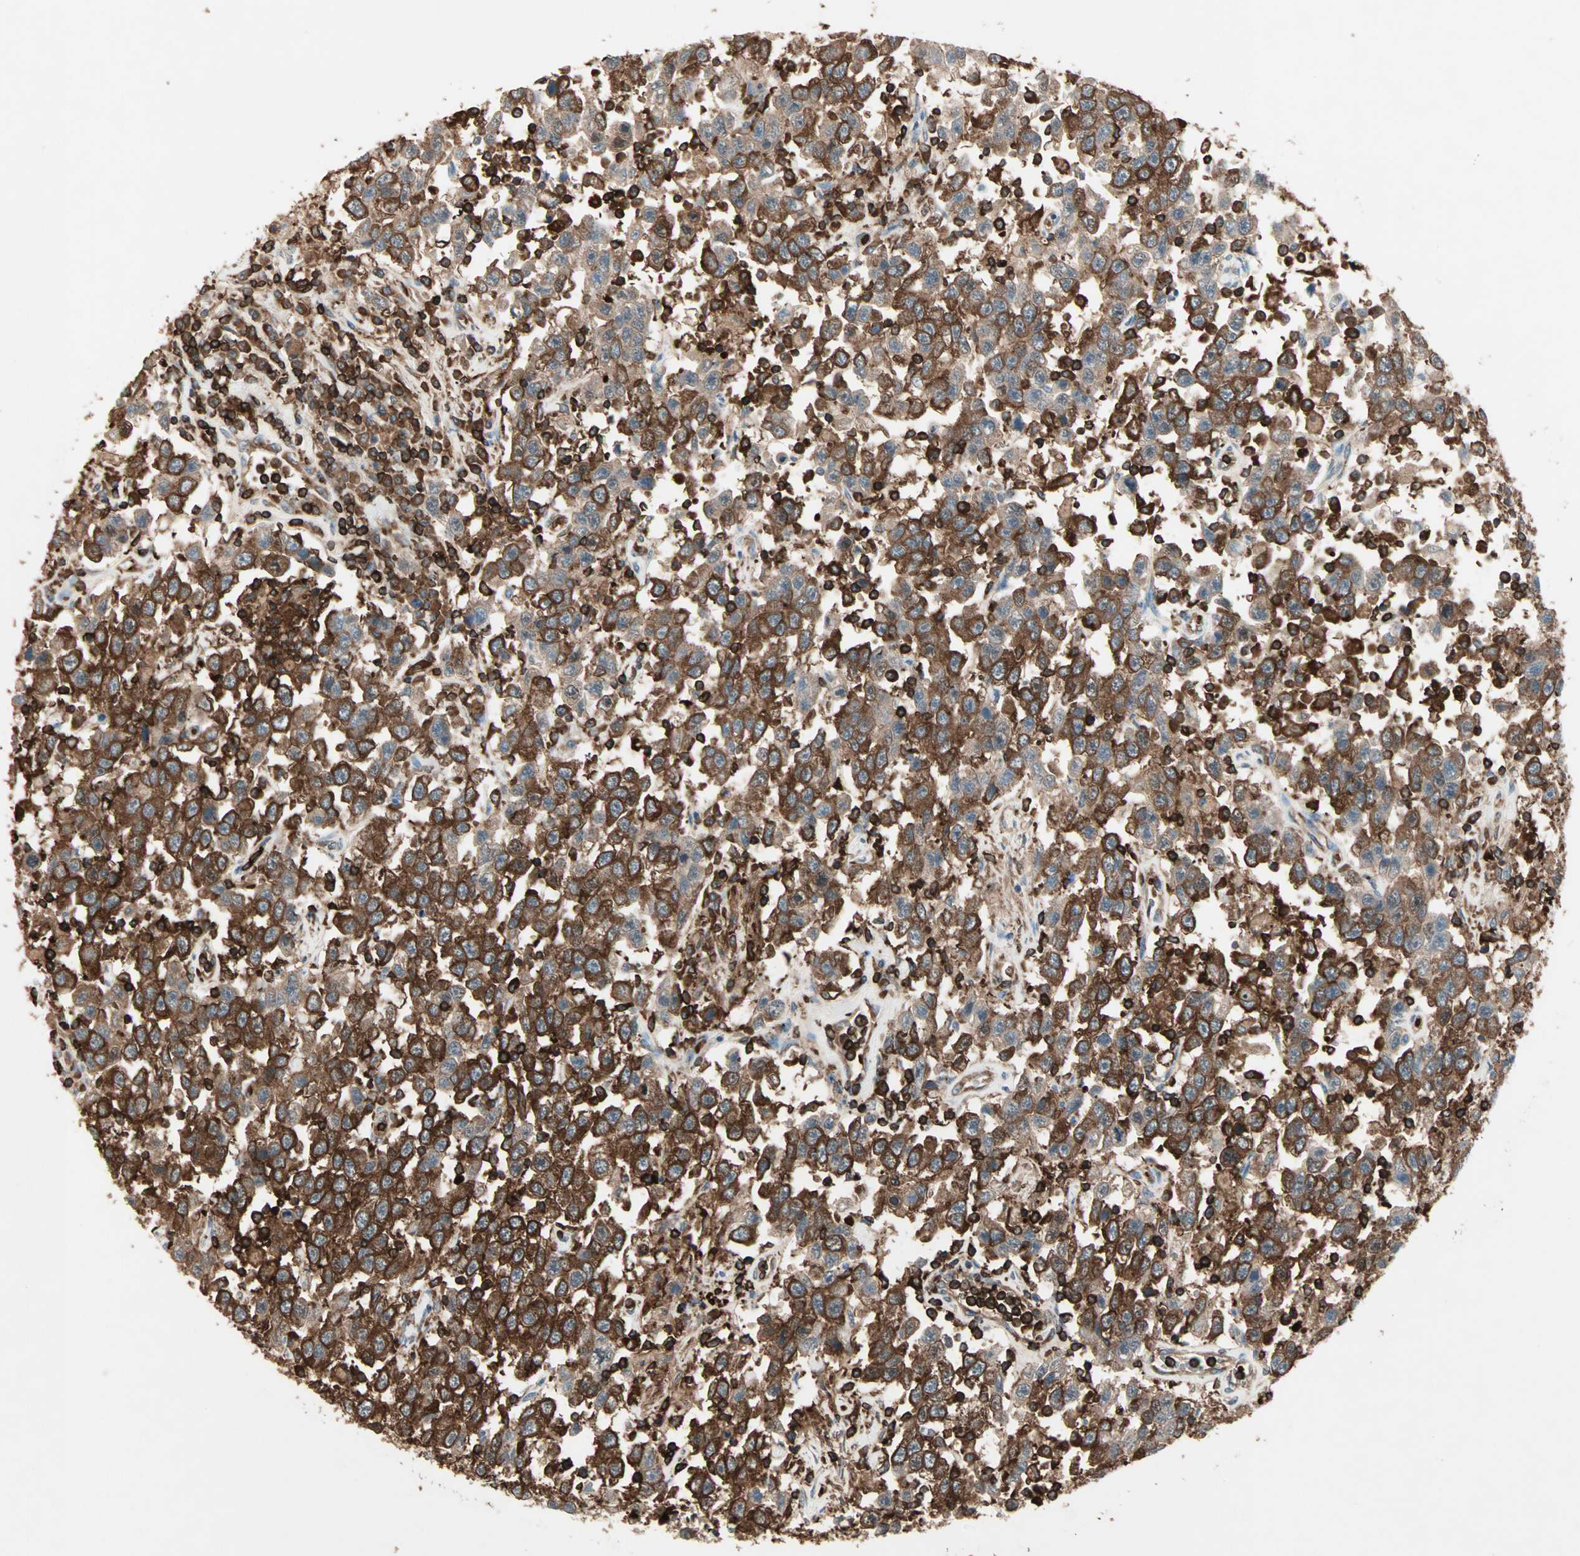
{"staining": {"intensity": "strong", "quantity": ">75%", "location": "cytoplasmic/membranous"}, "tissue": "testis cancer", "cell_type": "Tumor cells", "image_type": "cancer", "snomed": [{"axis": "morphology", "description": "Seminoma, NOS"}, {"axis": "topography", "description": "Testis"}], "caption": "Immunohistochemical staining of human testis cancer demonstrates strong cytoplasmic/membranous protein positivity in approximately >75% of tumor cells. (IHC, brightfield microscopy, high magnification).", "gene": "MMP3", "patient": {"sex": "male", "age": 41}}